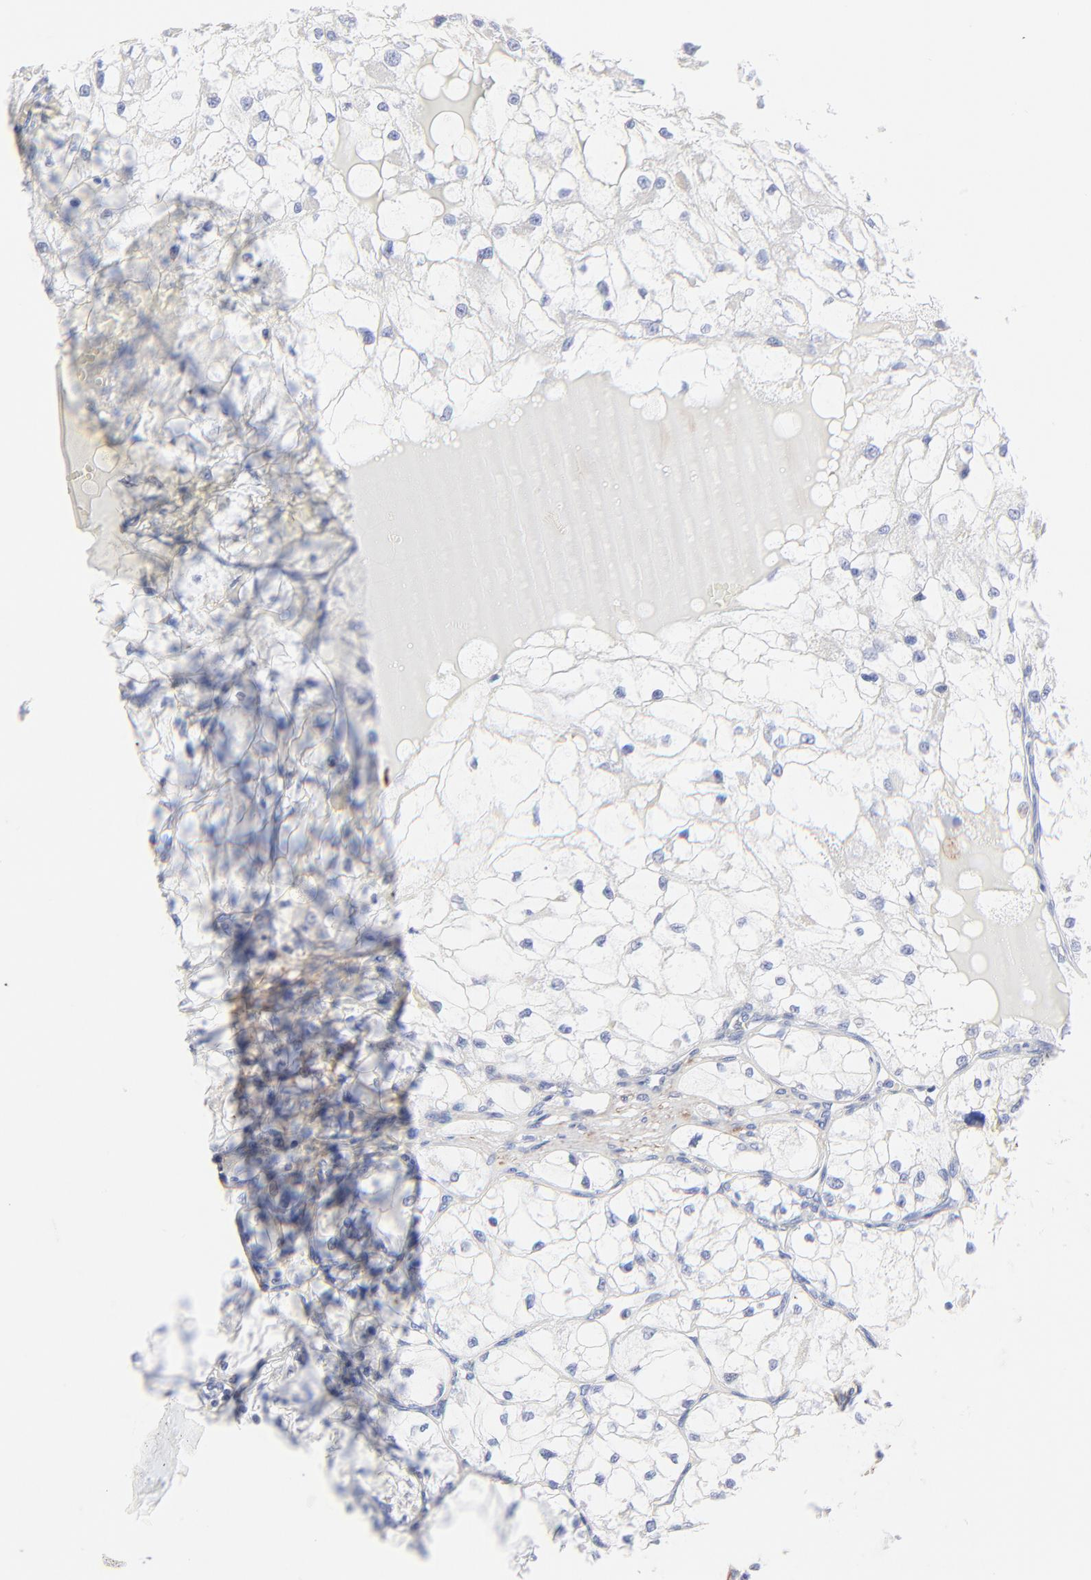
{"staining": {"intensity": "negative", "quantity": "none", "location": "none"}, "tissue": "renal cancer", "cell_type": "Tumor cells", "image_type": "cancer", "snomed": [{"axis": "morphology", "description": "Adenocarcinoma, NOS"}, {"axis": "topography", "description": "Kidney"}], "caption": "This is an IHC micrograph of human renal cancer (adenocarcinoma). There is no positivity in tumor cells.", "gene": "FBLN2", "patient": {"sex": "male", "age": 61}}